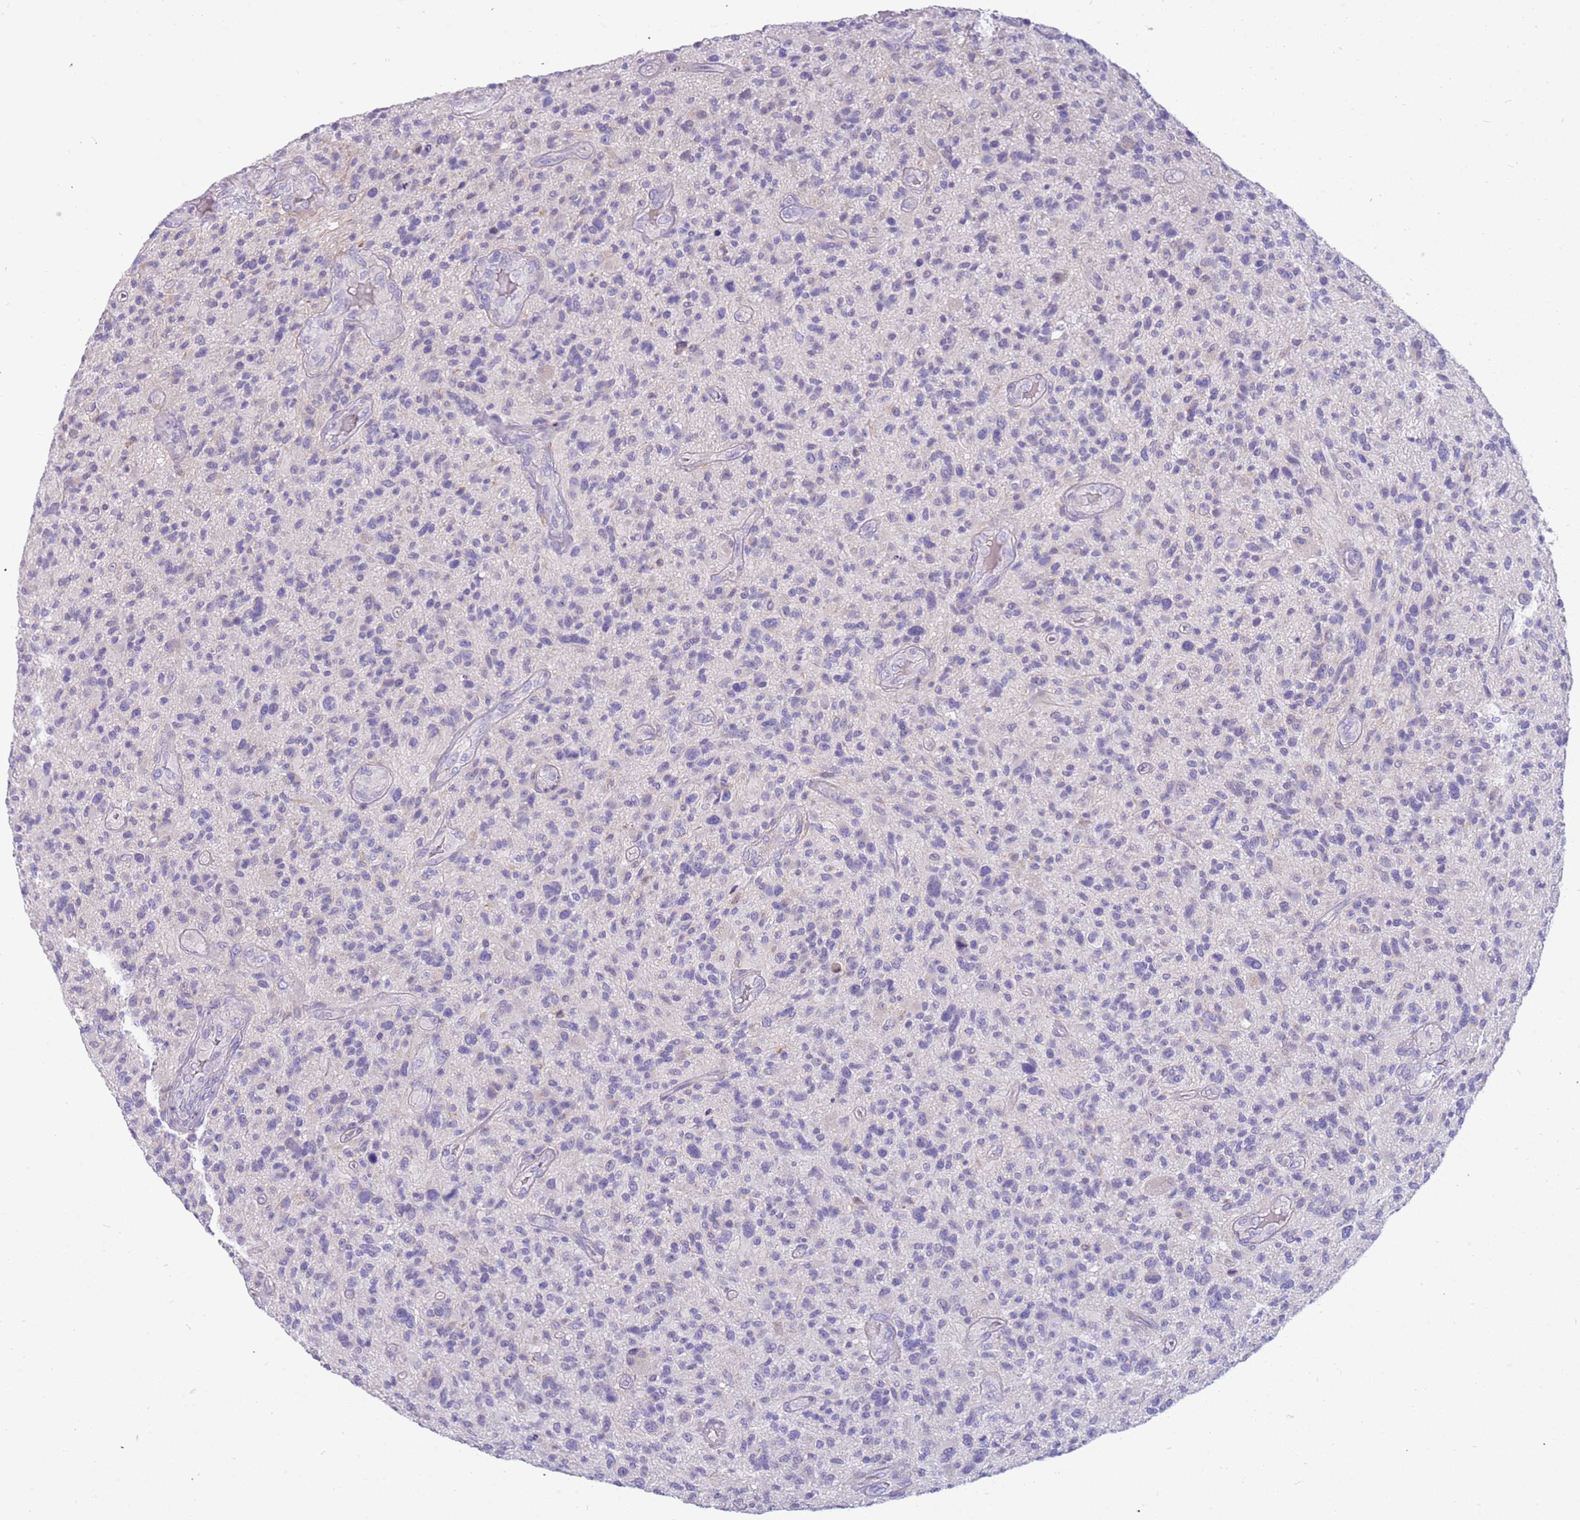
{"staining": {"intensity": "negative", "quantity": "none", "location": "none"}, "tissue": "glioma", "cell_type": "Tumor cells", "image_type": "cancer", "snomed": [{"axis": "morphology", "description": "Glioma, malignant, High grade"}, {"axis": "topography", "description": "Brain"}], "caption": "Tumor cells show no significant protein expression in glioma. (IHC, brightfield microscopy, high magnification).", "gene": "RHCG", "patient": {"sex": "male", "age": 47}}